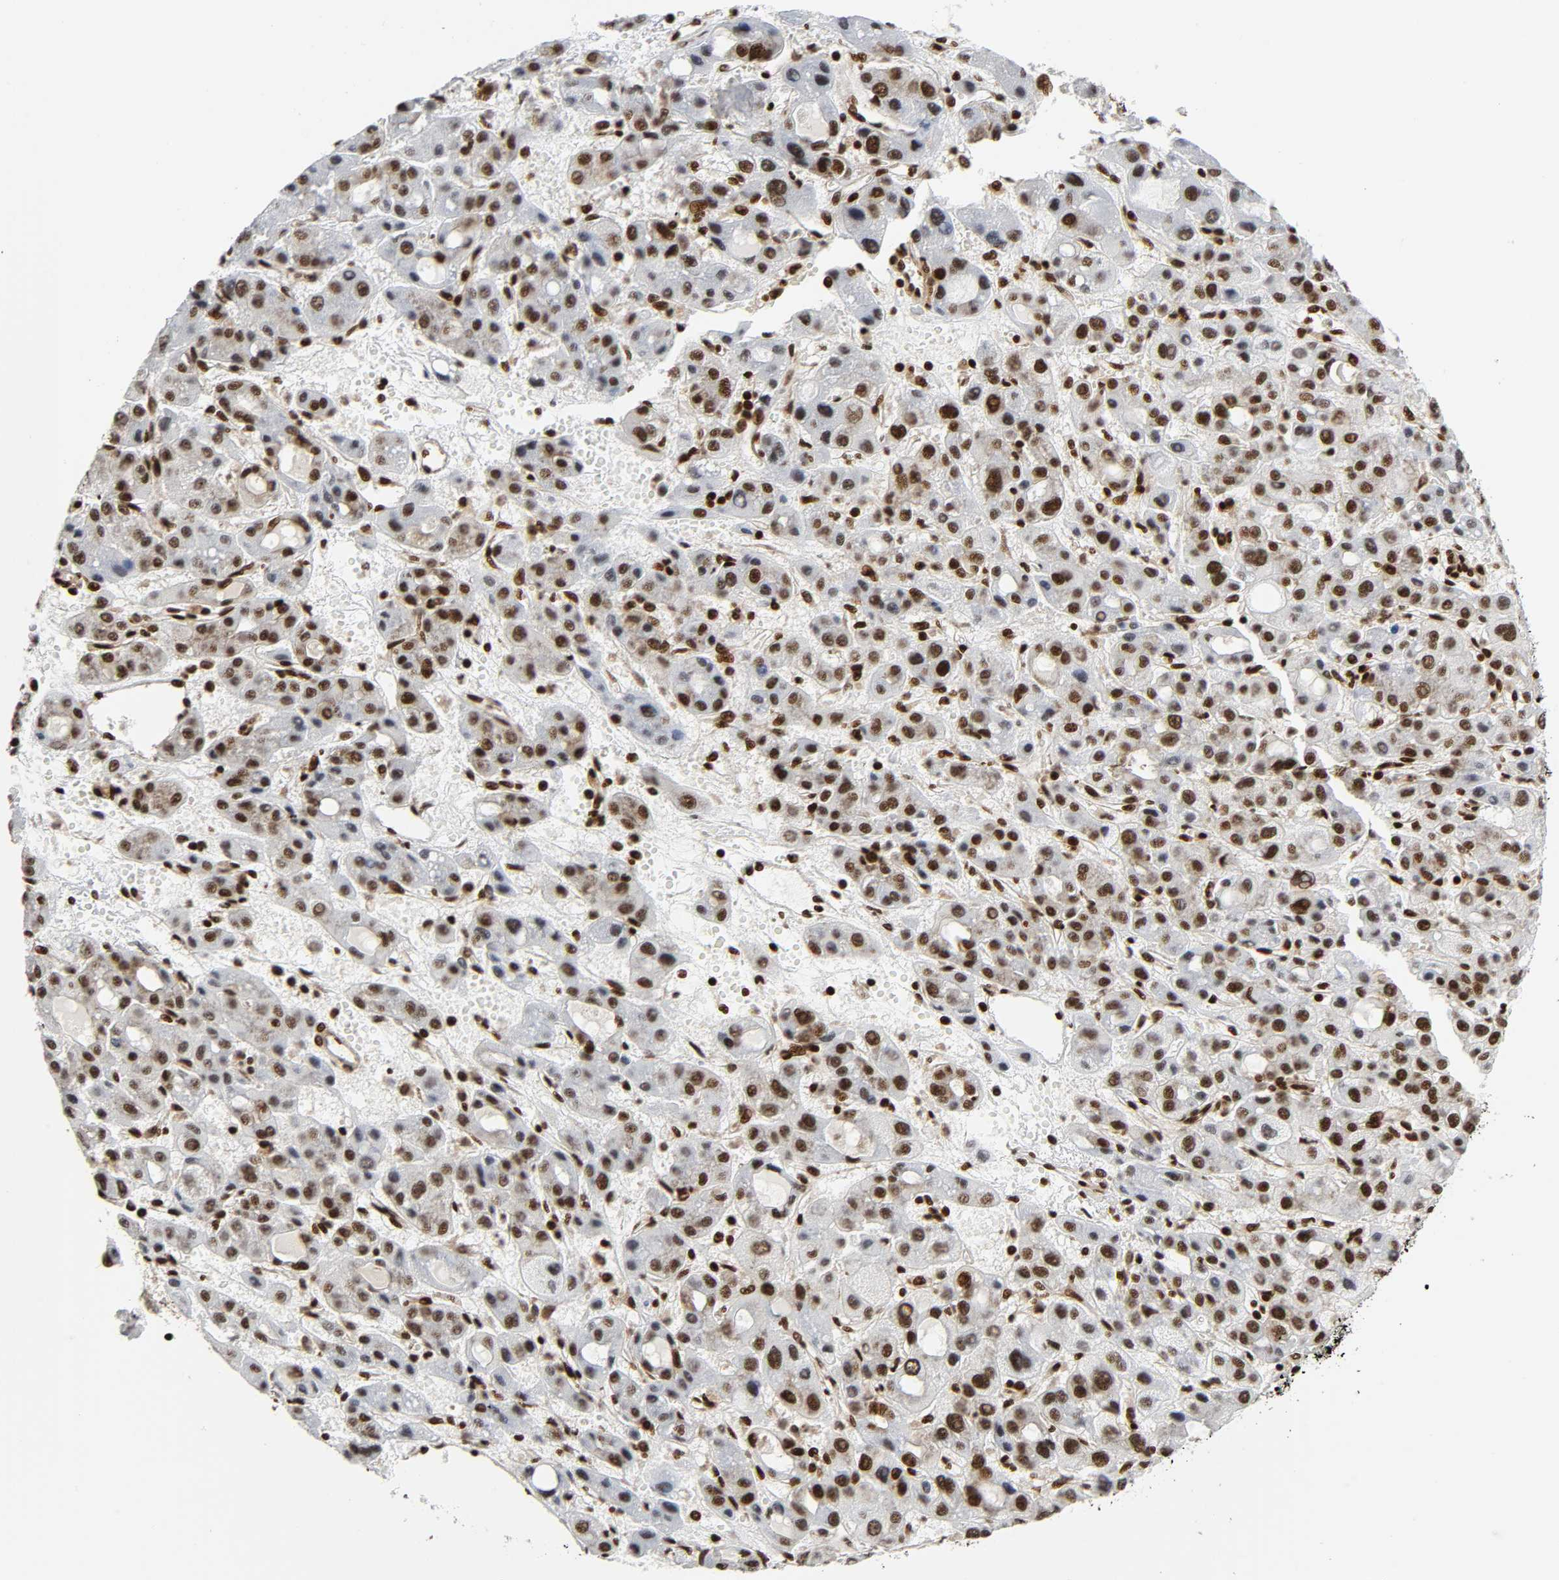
{"staining": {"intensity": "strong", "quantity": ">75%", "location": "nuclear"}, "tissue": "liver cancer", "cell_type": "Tumor cells", "image_type": "cancer", "snomed": [{"axis": "morphology", "description": "Carcinoma, Hepatocellular, NOS"}, {"axis": "topography", "description": "Liver"}], "caption": "A micrograph of human hepatocellular carcinoma (liver) stained for a protein shows strong nuclear brown staining in tumor cells.", "gene": "NFYB", "patient": {"sex": "male", "age": 55}}